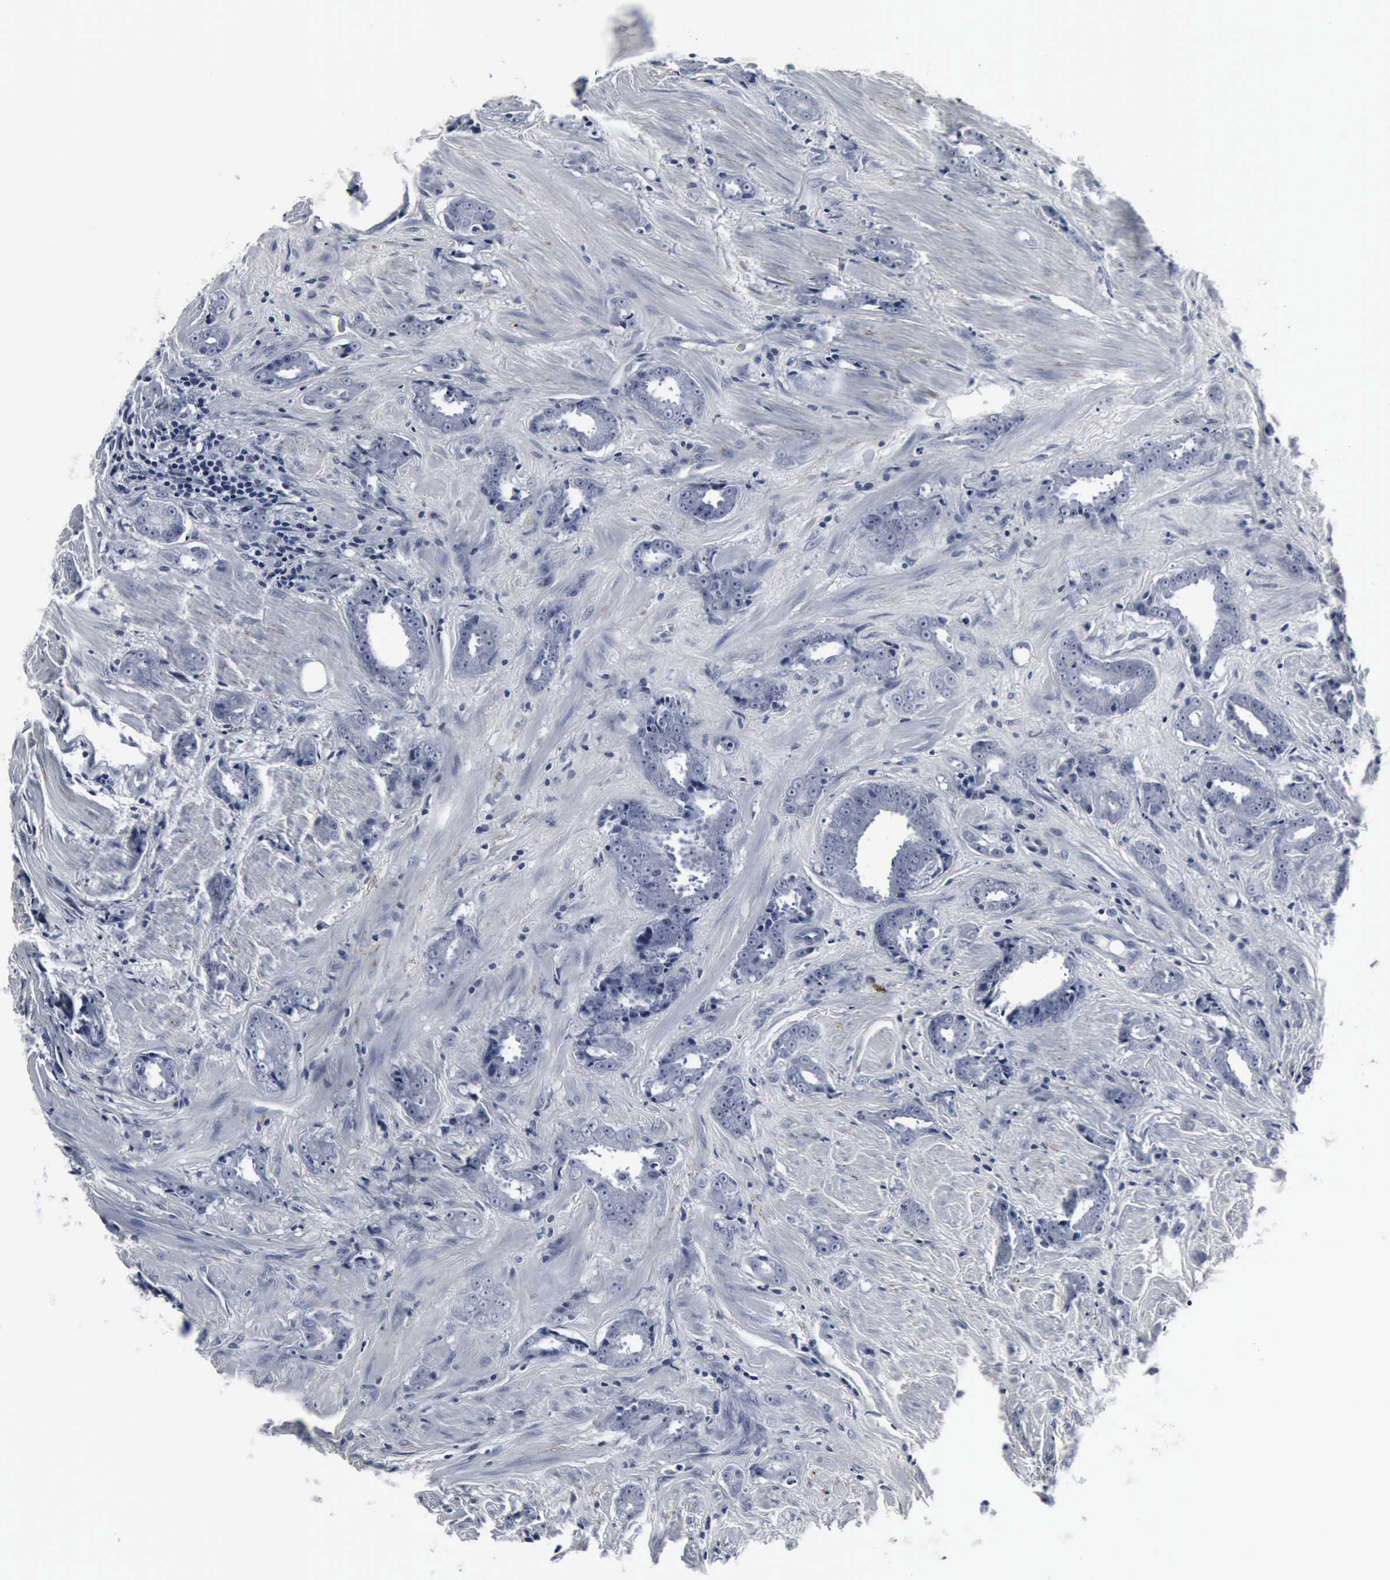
{"staining": {"intensity": "negative", "quantity": "none", "location": "none"}, "tissue": "prostate cancer", "cell_type": "Tumor cells", "image_type": "cancer", "snomed": [{"axis": "morphology", "description": "Adenocarcinoma, Medium grade"}, {"axis": "topography", "description": "Prostate"}], "caption": "IHC histopathology image of neoplastic tissue: human prostate adenocarcinoma (medium-grade) stained with DAB reveals no significant protein expression in tumor cells.", "gene": "SNAP25", "patient": {"sex": "male", "age": 53}}